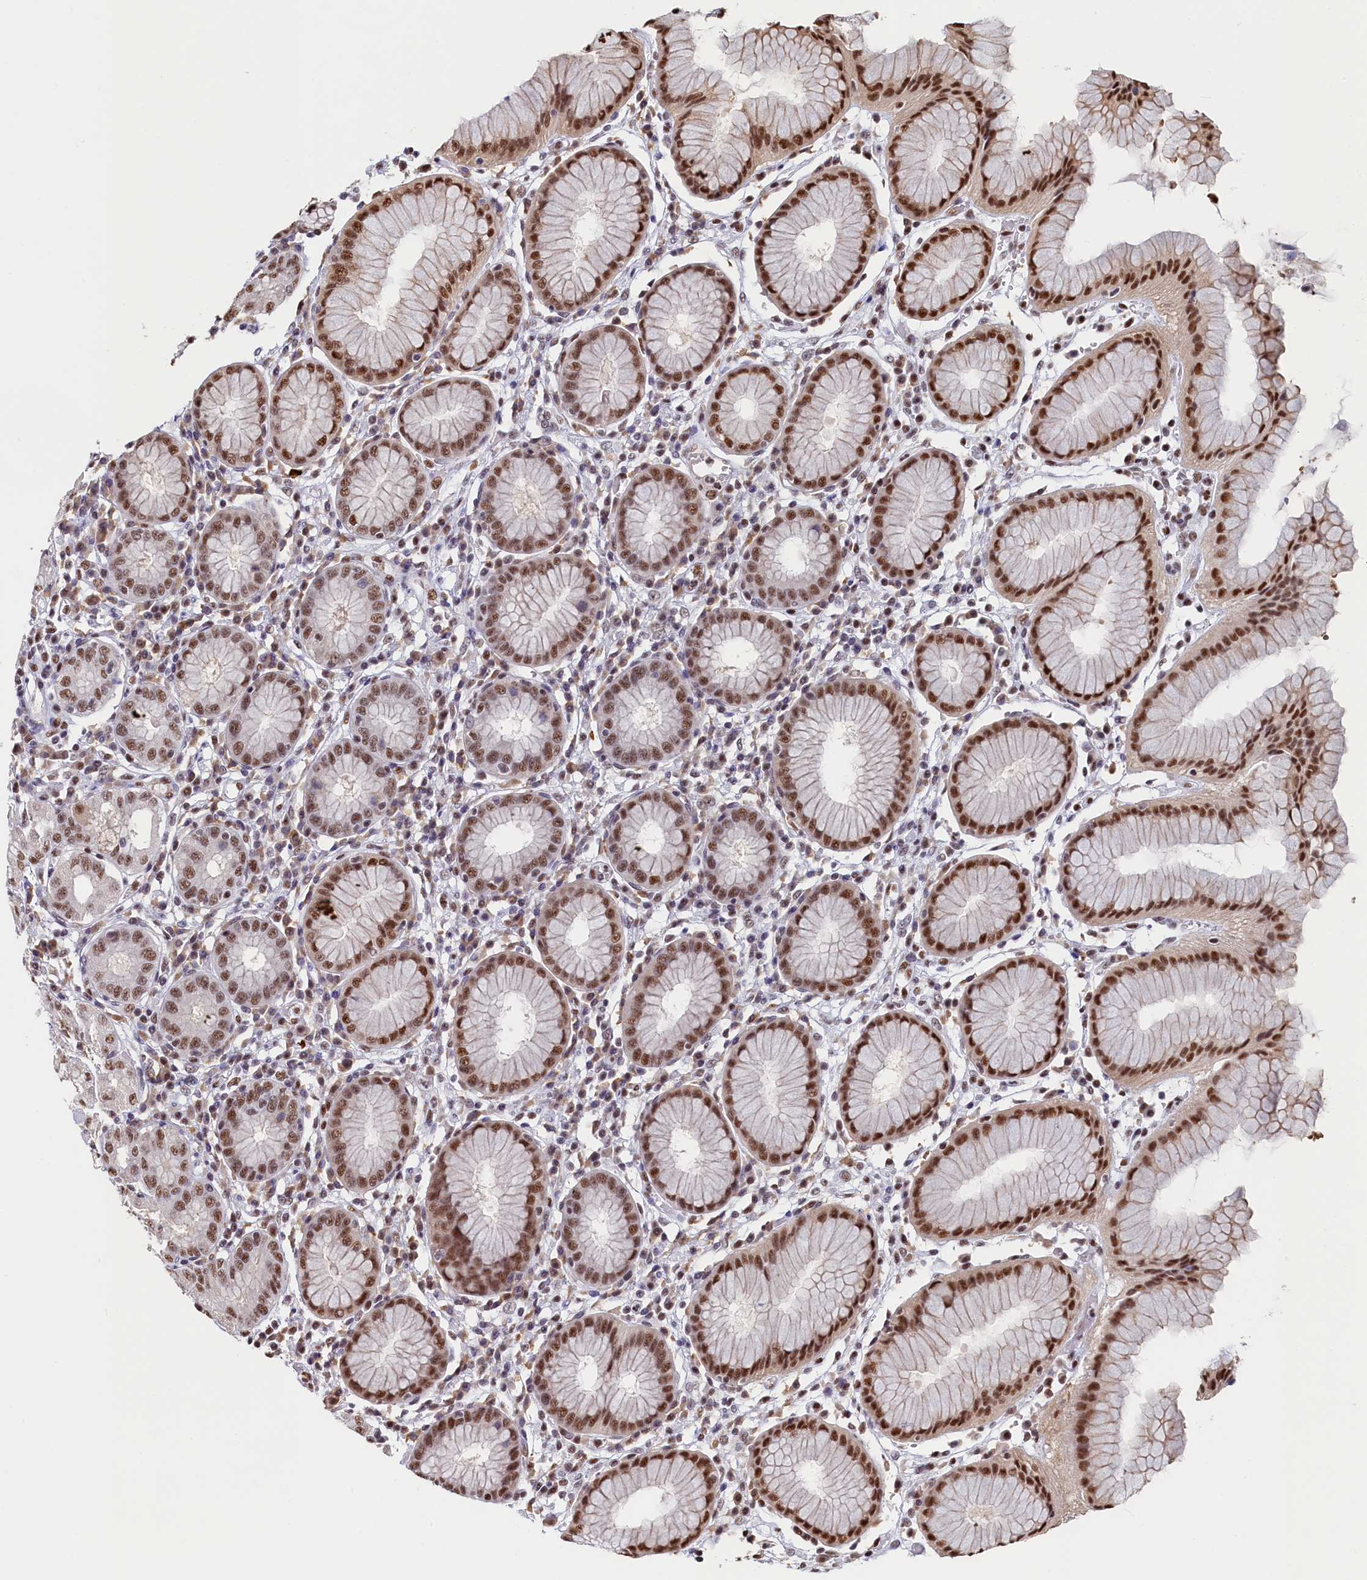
{"staining": {"intensity": "strong", "quantity": "25%-75%", "location": "nuclear"}, "tissue": "stomach", "cell_type": "Glandular cells", "image_type": "normal", "snomed": [{"axis": "morphology", "description": "Normal tissue, NOS"}, {"axis": "topography", "description": "Stomach"}, {"axis": "topography", "description": "Stomach, lower"}], "caption": "Strong nuclear positivity is seen in about 25%-75% of glandular cells in unremarkable stomach.", "gene": "MOSPD3", "patient": {"sex": "female", "age": 56}}